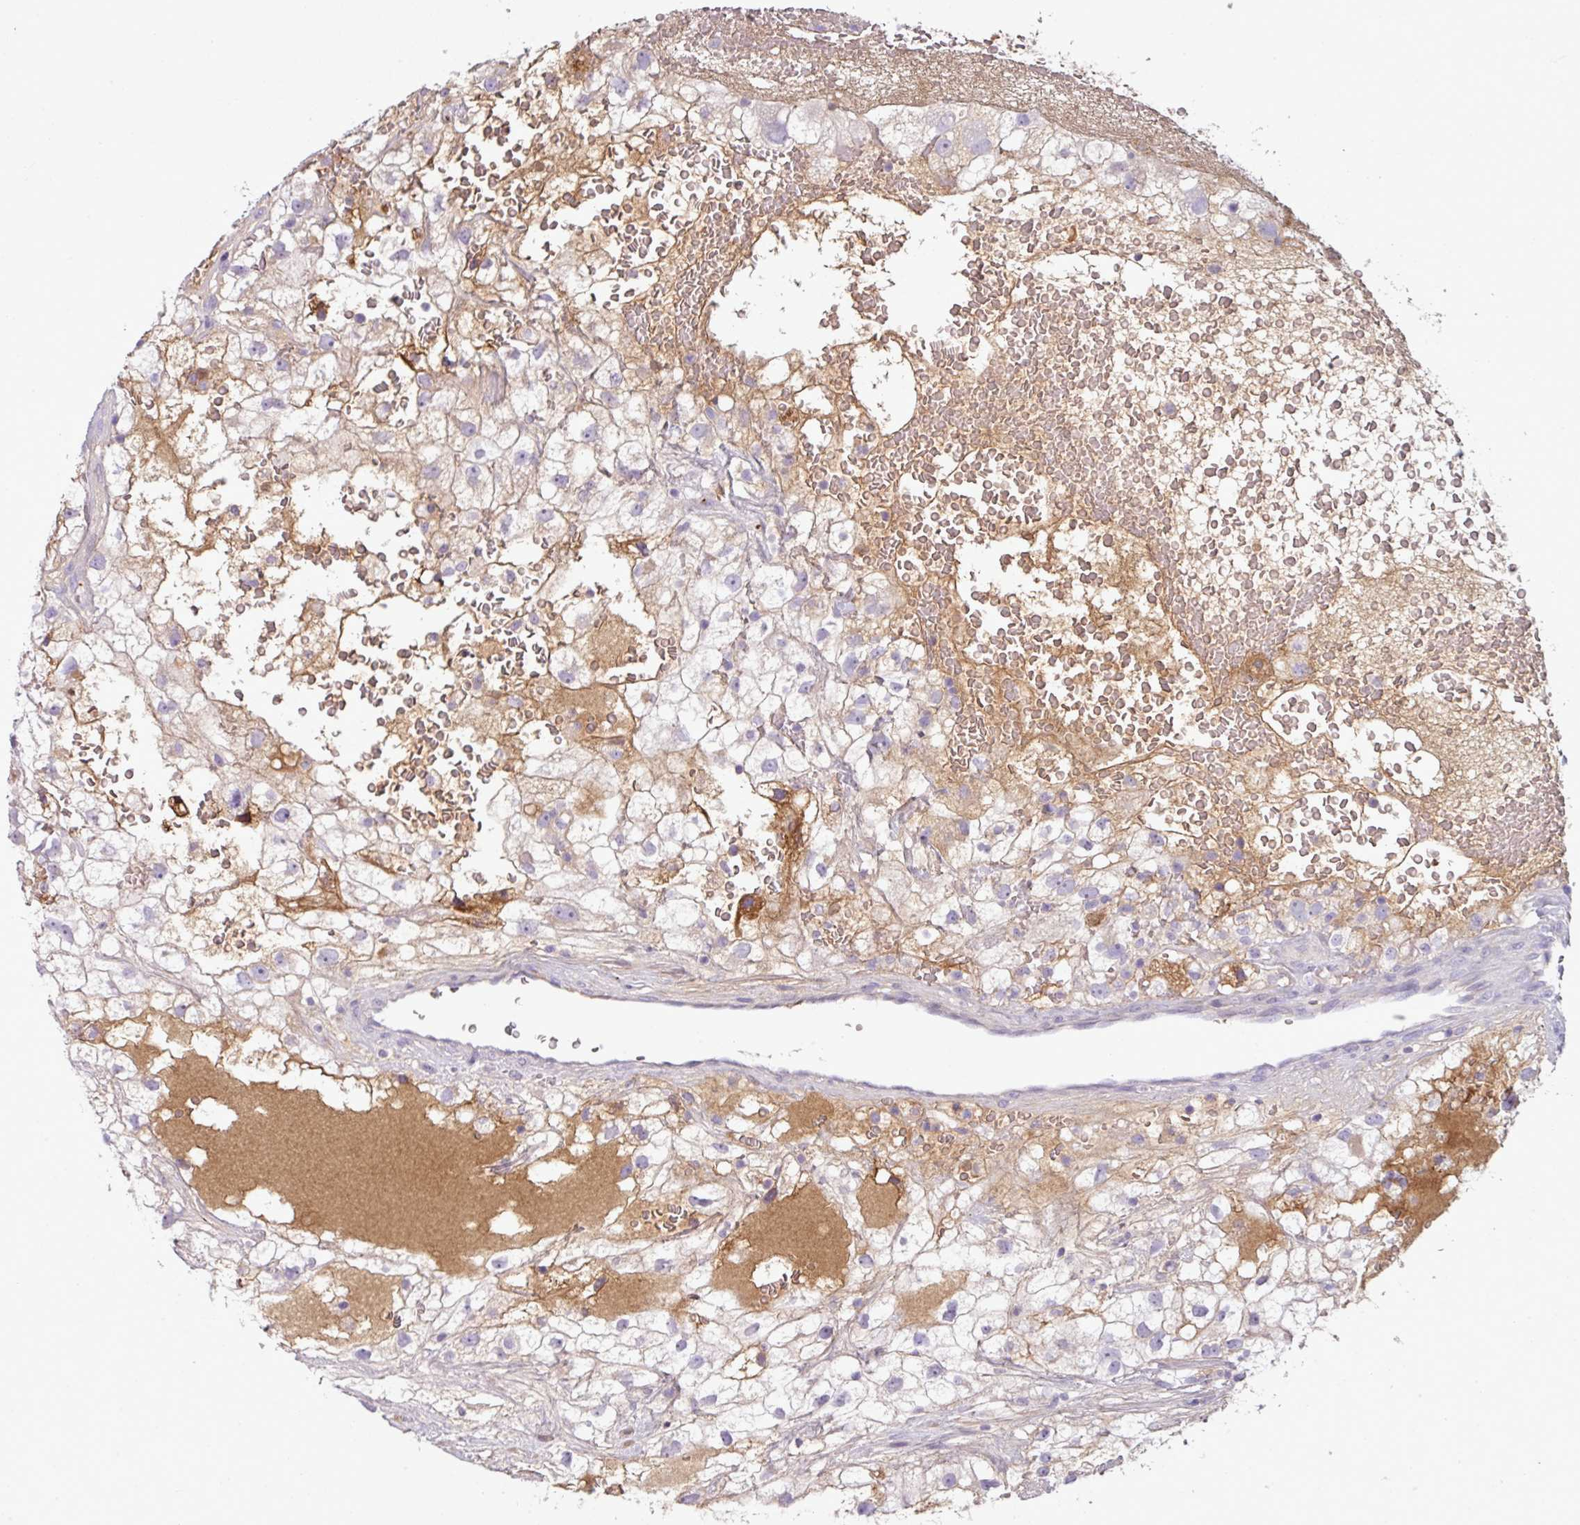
{"staining": {"intensity": "negative", "quantity": "none", "location": "none"}, "tissue": "renal cancer", "cell_type": "Tumor cells", "image_type": "cancer", "snomed": [{"axis": "morphology", "description": "Adenocarcinoma, NOS"}, {"axis": "topography", "description": "Kidney"}], "caption": "Immunohistochemistry photomicrograph of human adenocarcinoma (renal) stained for a protein (brown), which demonstrates no expression in tumor cells.", "gene": "C4B", "patient": {"sex": "male", "age": 59}}